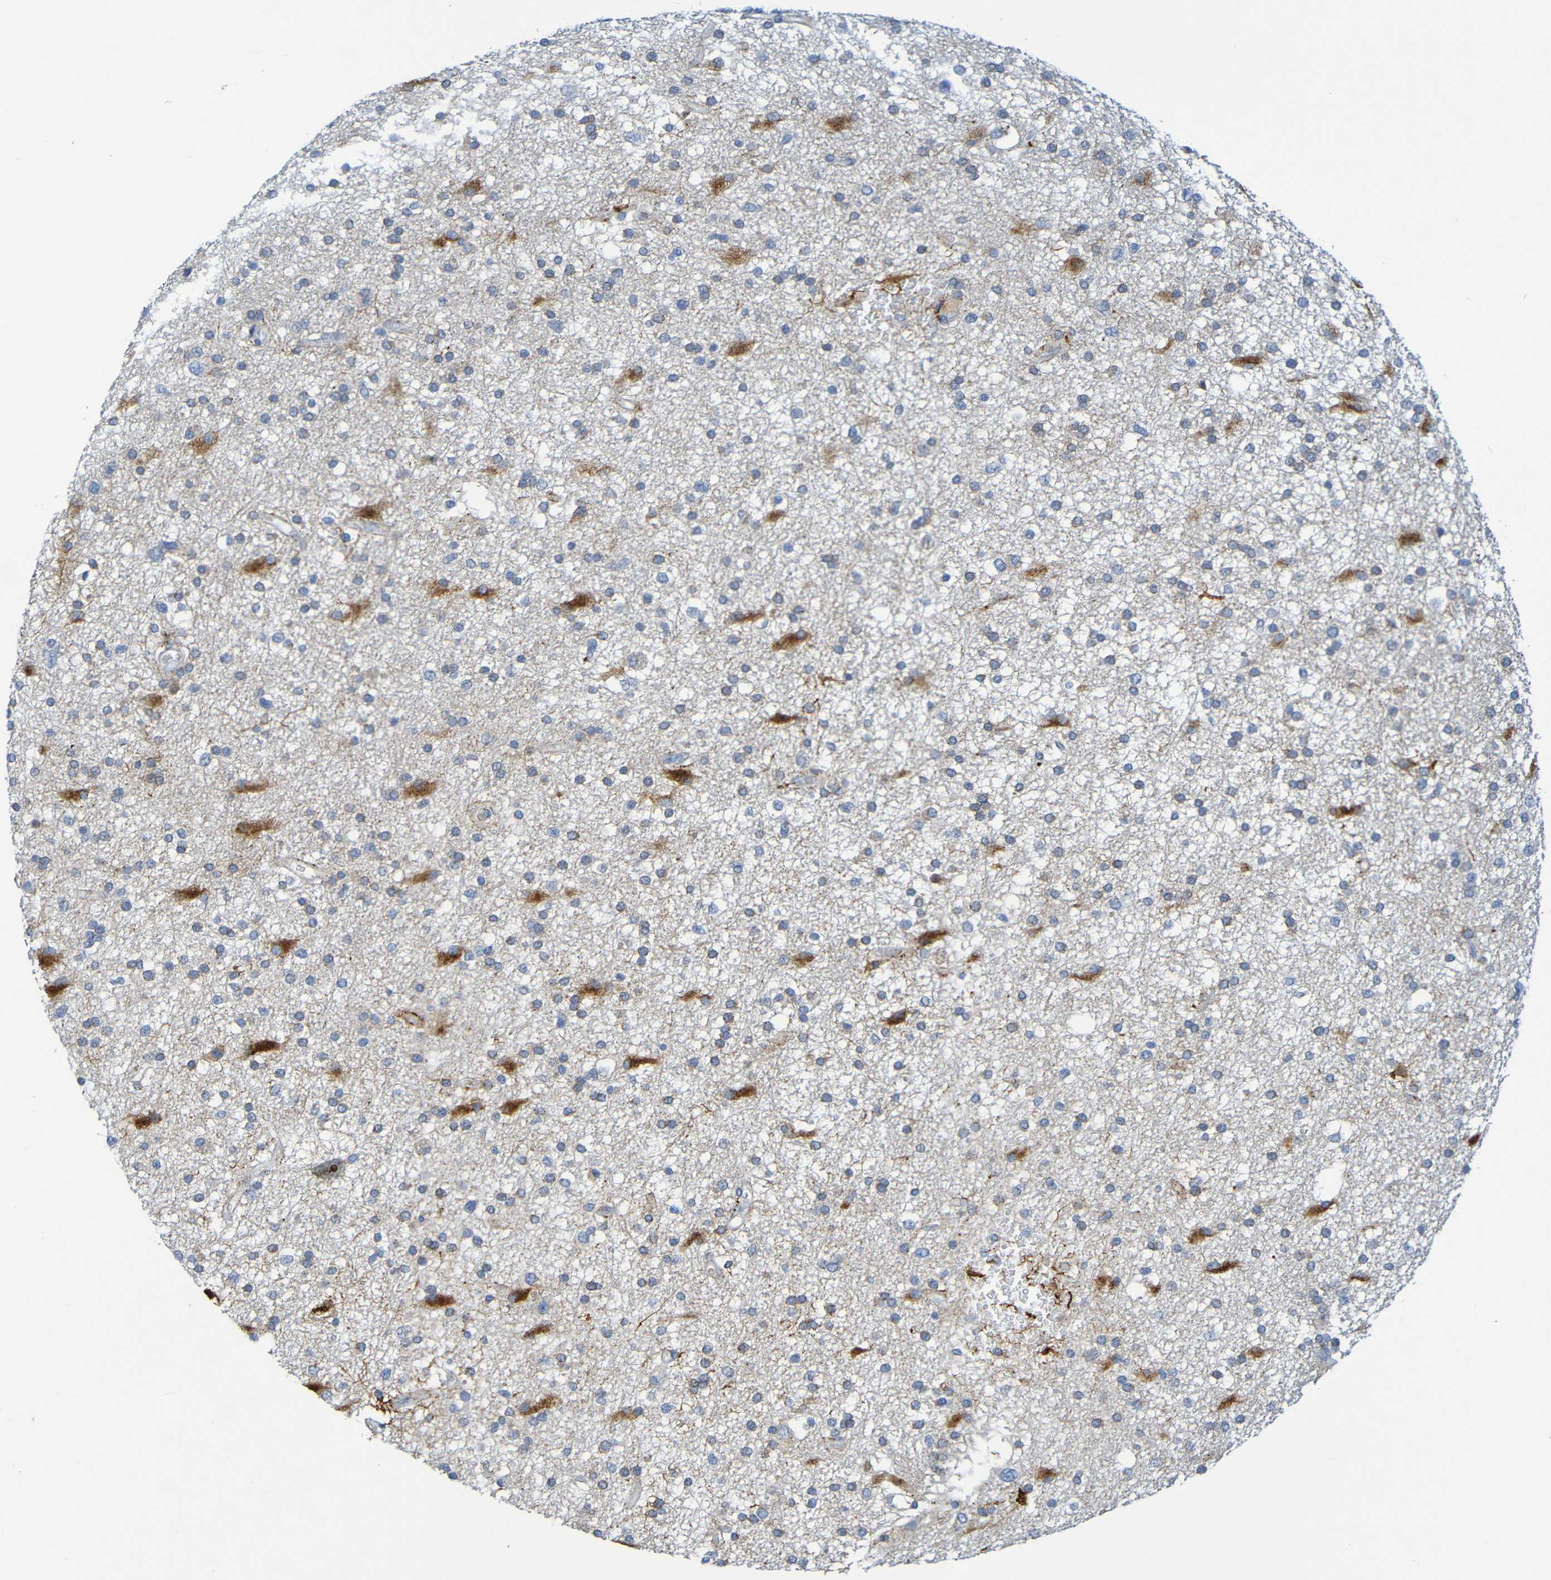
{"staining": {"intensity": "strong", "quantity": "25%-75%", "location": "cytoplasmic/membranous"}, "tissue": "glioma", "cell_type": "Tumor cells", "image_type": "cancer", "snomed": [{"axis": "morphology", "description": "Glioma, malignant, High grade"}, {"axis": "topography", "description": "Brain"}], "caption": "Glioma stained for a protein demonstrates strong cytoplasmic/membranous positivity in tumor cells.", "gene": "IL10", "patient": {"sex": "male", "age": 33}}